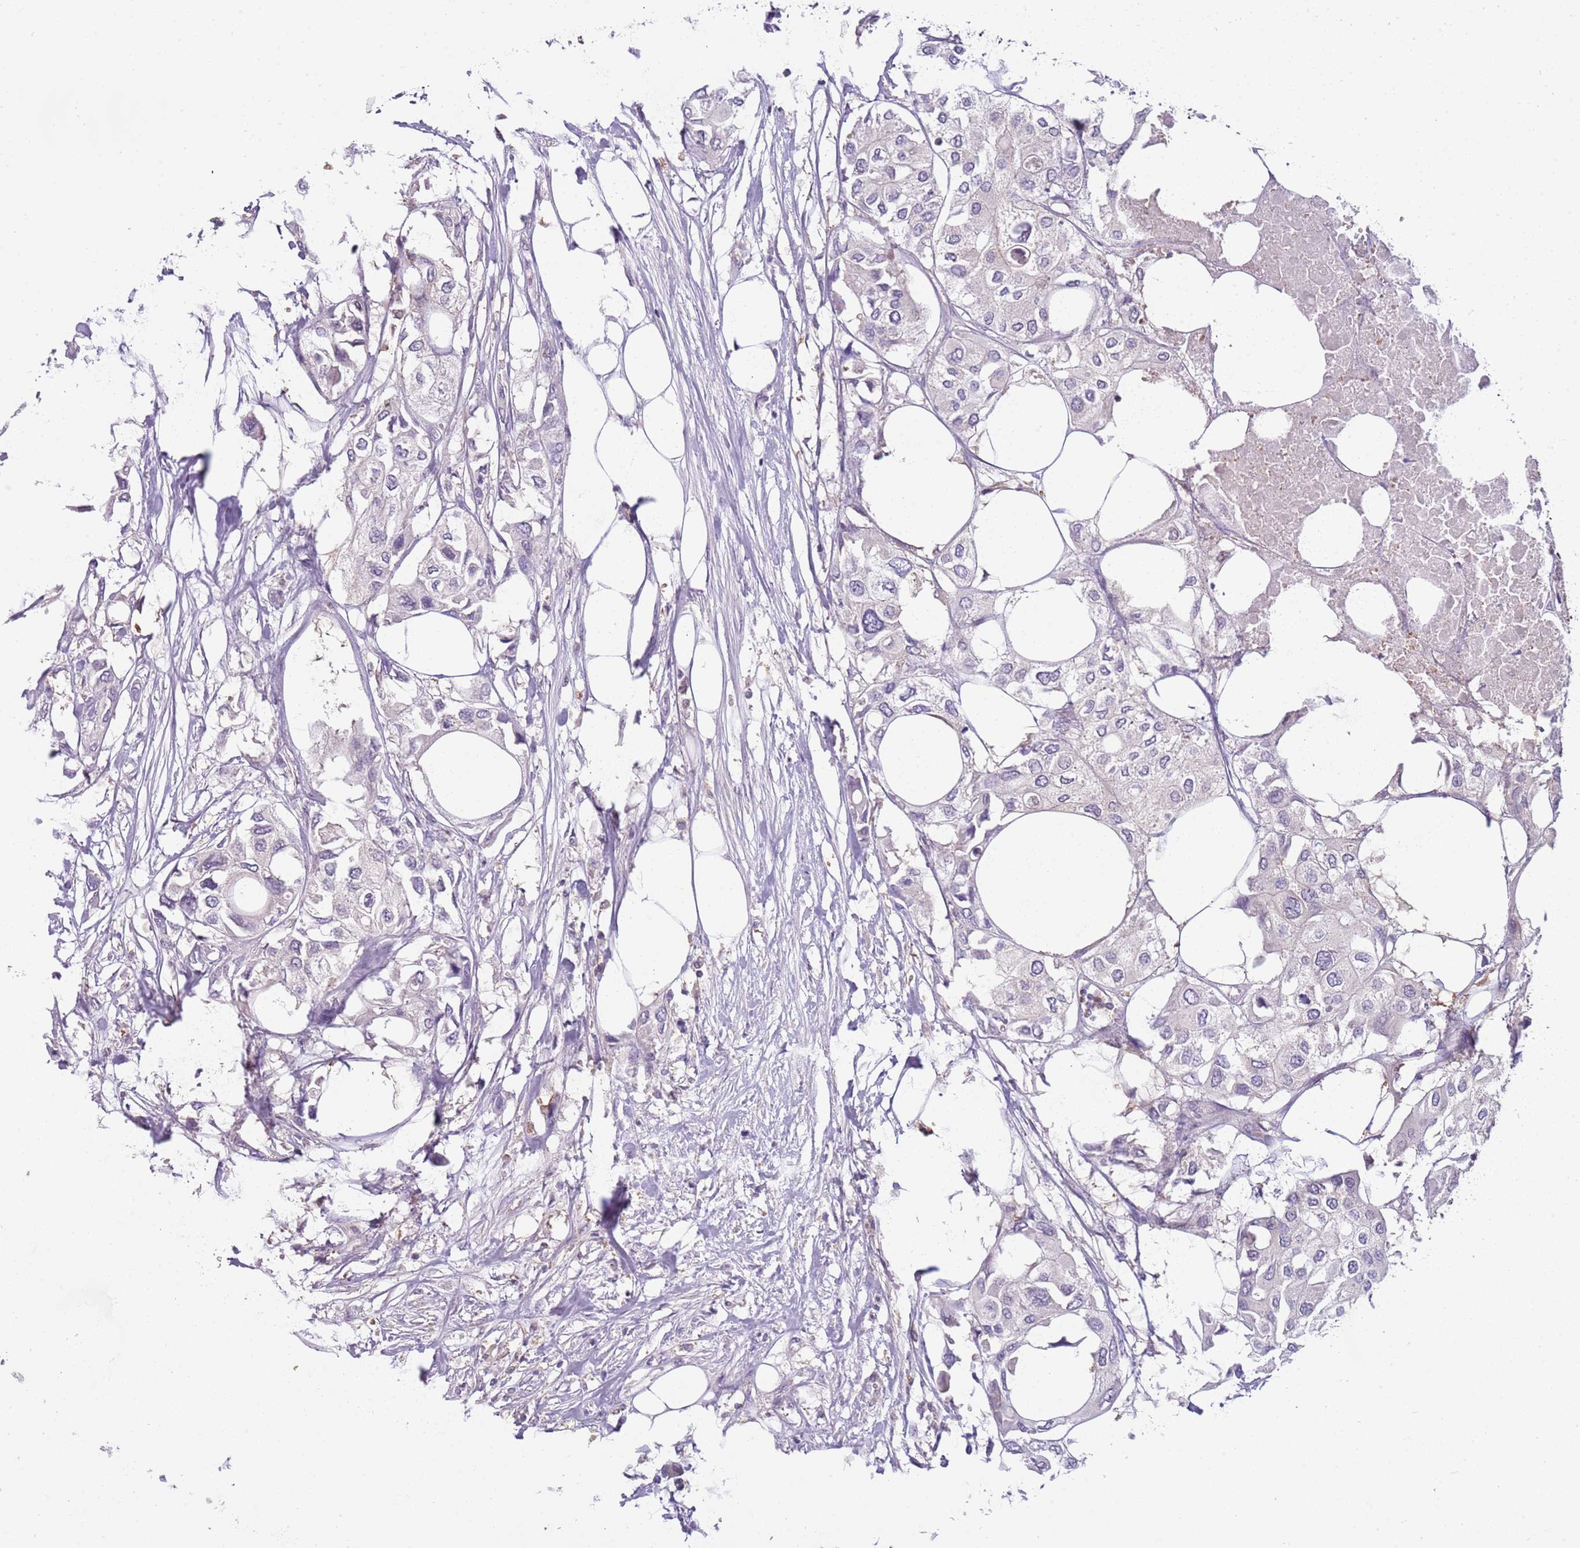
{"staining": {"intensity": "negative", "quantity": "none", "location": "none"}, "tissue": "urothelial cancer", "cell_type": "Tumor cells", "image_type": "cancer", "snomed": [{"axis": "morphology", "description": "Urothelial carcinoma, High grade"}, {"axis": "topography", "description": "Urinary bladder"}], "caption": "Immunohistochemistry (IHC) micrograph of human urothelial cancer stained for a protein (brown), which reveals no positivity in tumor cells. (DAB (3,3'-diaminobenzidine) immunohistochemistry, high magnification).", "gene": "ARHGAP5", "patient": {"sex": "male", "age": 64}}